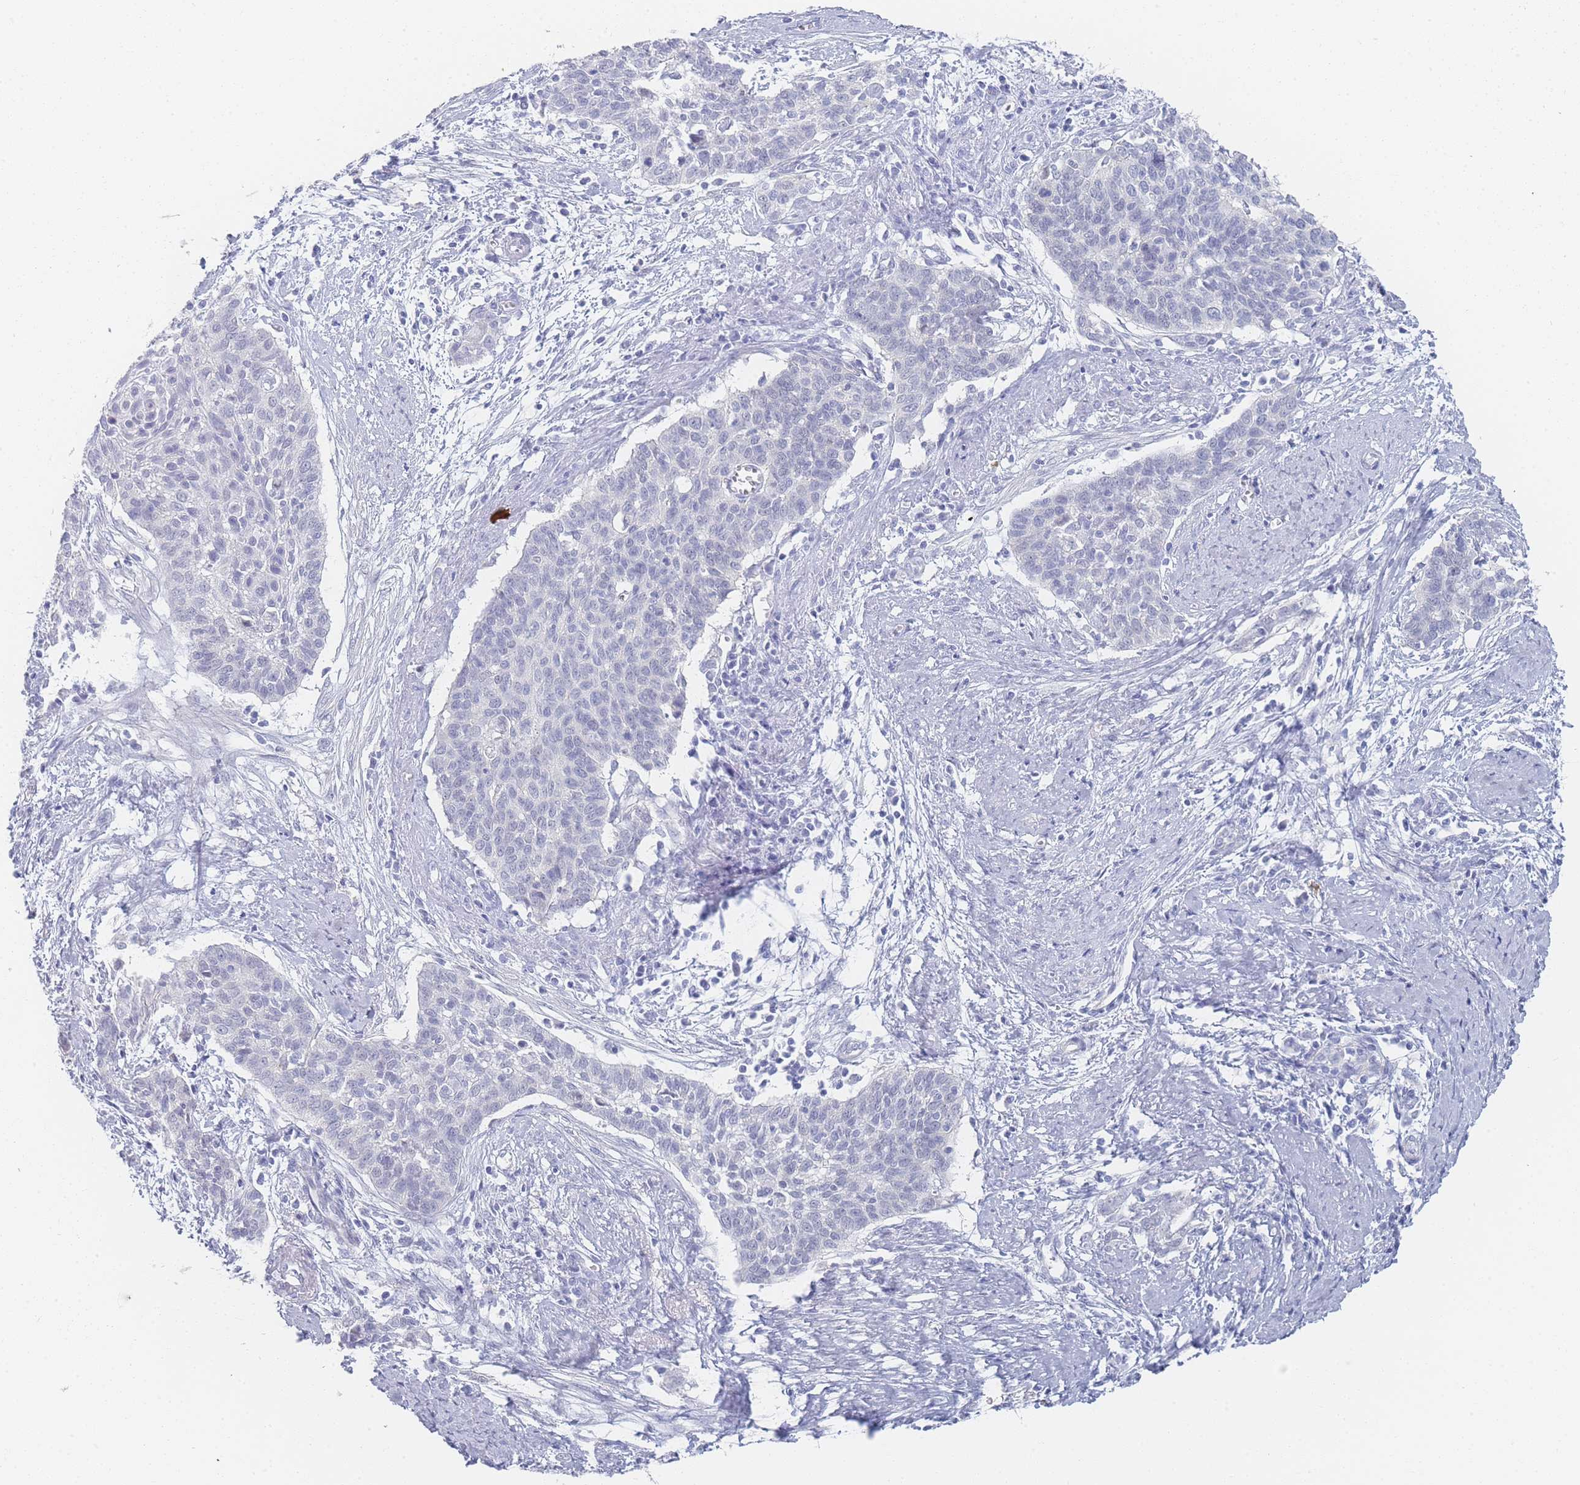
{"staining": {"intensity": "negative", "quantity": "none", "location": "none"}, "tissue": "cervical cancer", "cell_type": "Tumor cells", "image_type": "cancer", "snomed": [{"axis": "morphology", "description": "Squamous cell carcinoma, NOS"}, {"axis": "topography", "description": "Cervix"}], "caption": "The photomicrograph demonstrates no staining of tumor cells in squamous cell carcinoma (cervical).", "gene": "IMPG1", "patient": {"sex": "female", "age": 39}}